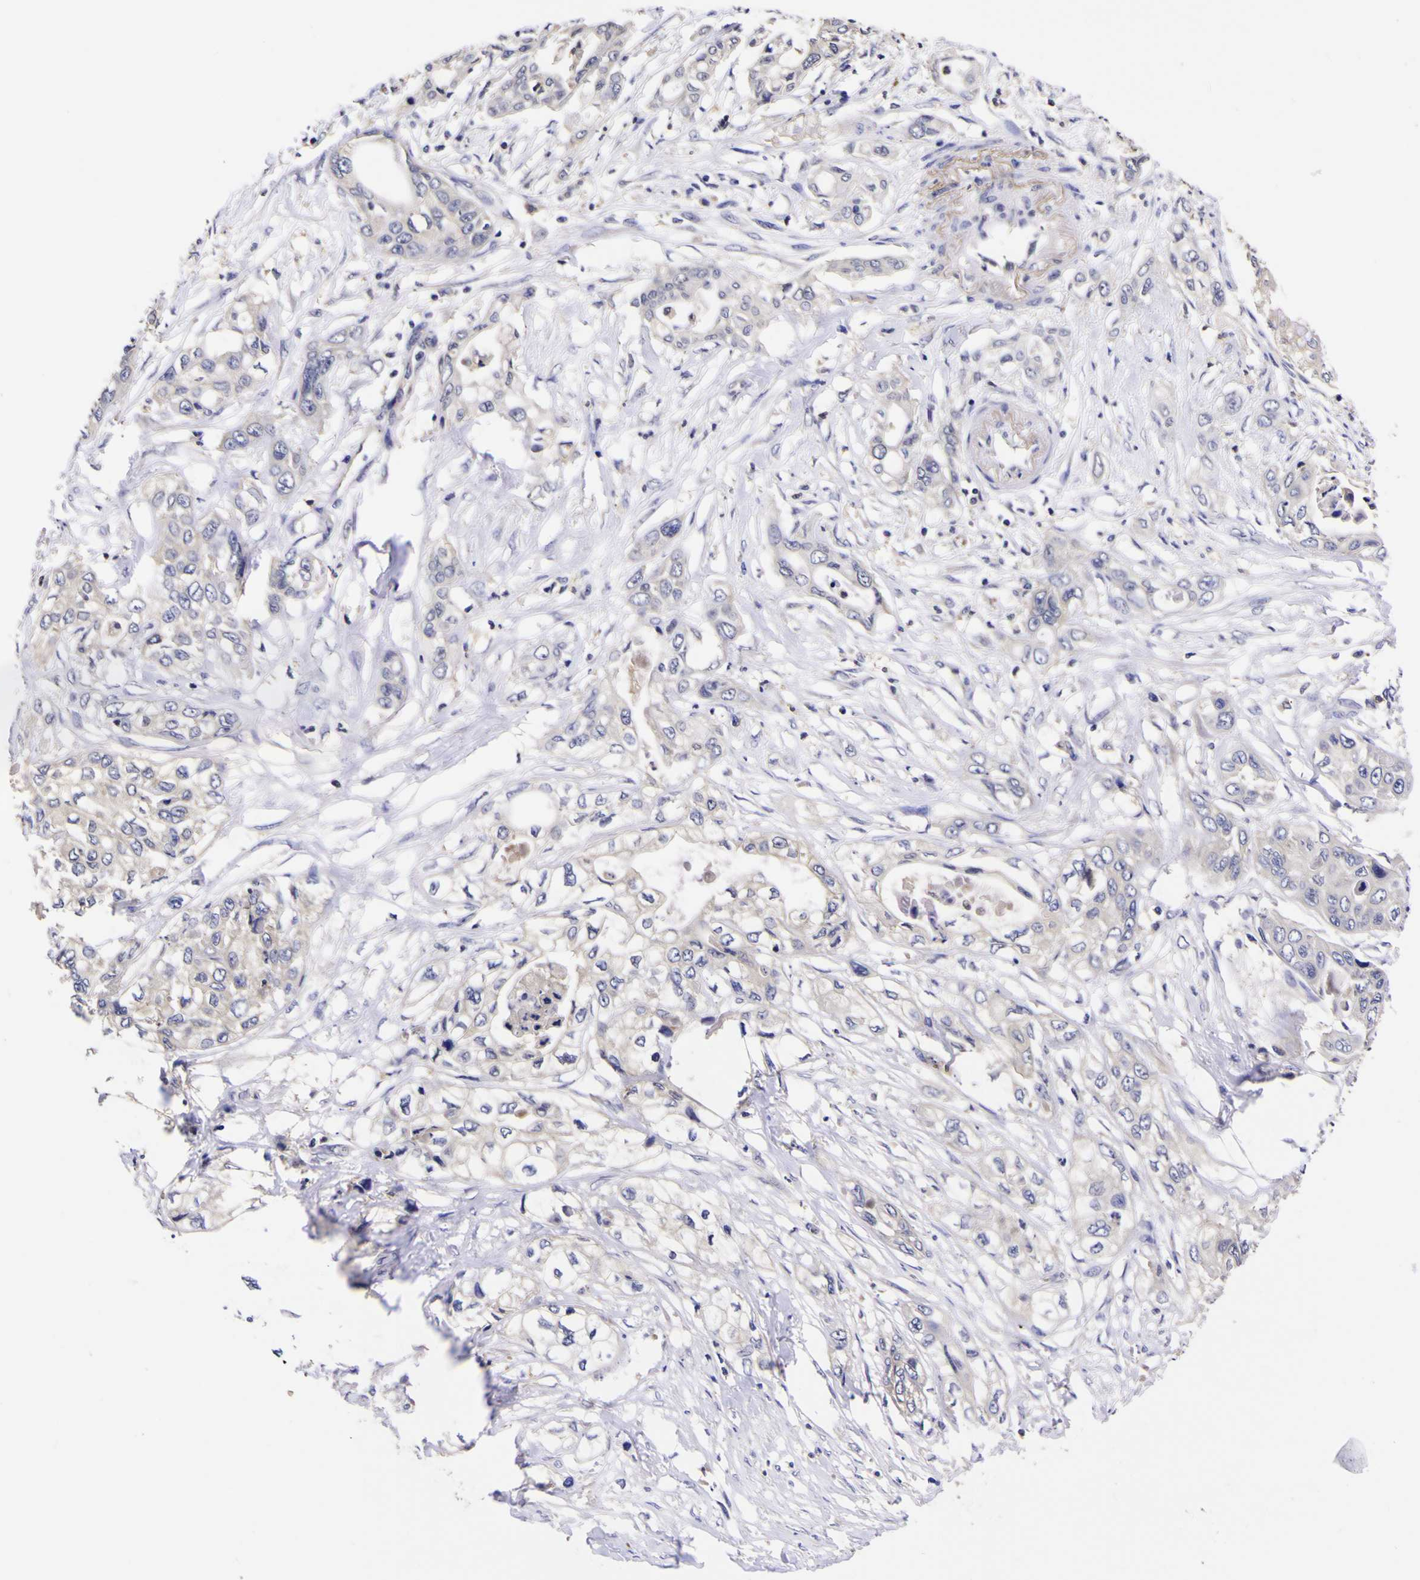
{"staining": {"intensity": "negative", "quantity": "none", "location": "none"}, "tissue": "pancreatic cancer", "cell_type": "Tumor cells", "image_type": "cancer", "snomed": [{"axis": "morphology", "description": "Adenocarcinoma, NOS"}, {"axis": "topography", "description": "Pancreas"}], "caption": "A photomicrograph of human adenocarcinoma (pancreatic) is negative for staining in tumor cells. (DAB IHC visualized using brightfield microscopy, high magnification).", "gene": "MAPK14", "patient": {"sex": "female", "age": 70}}